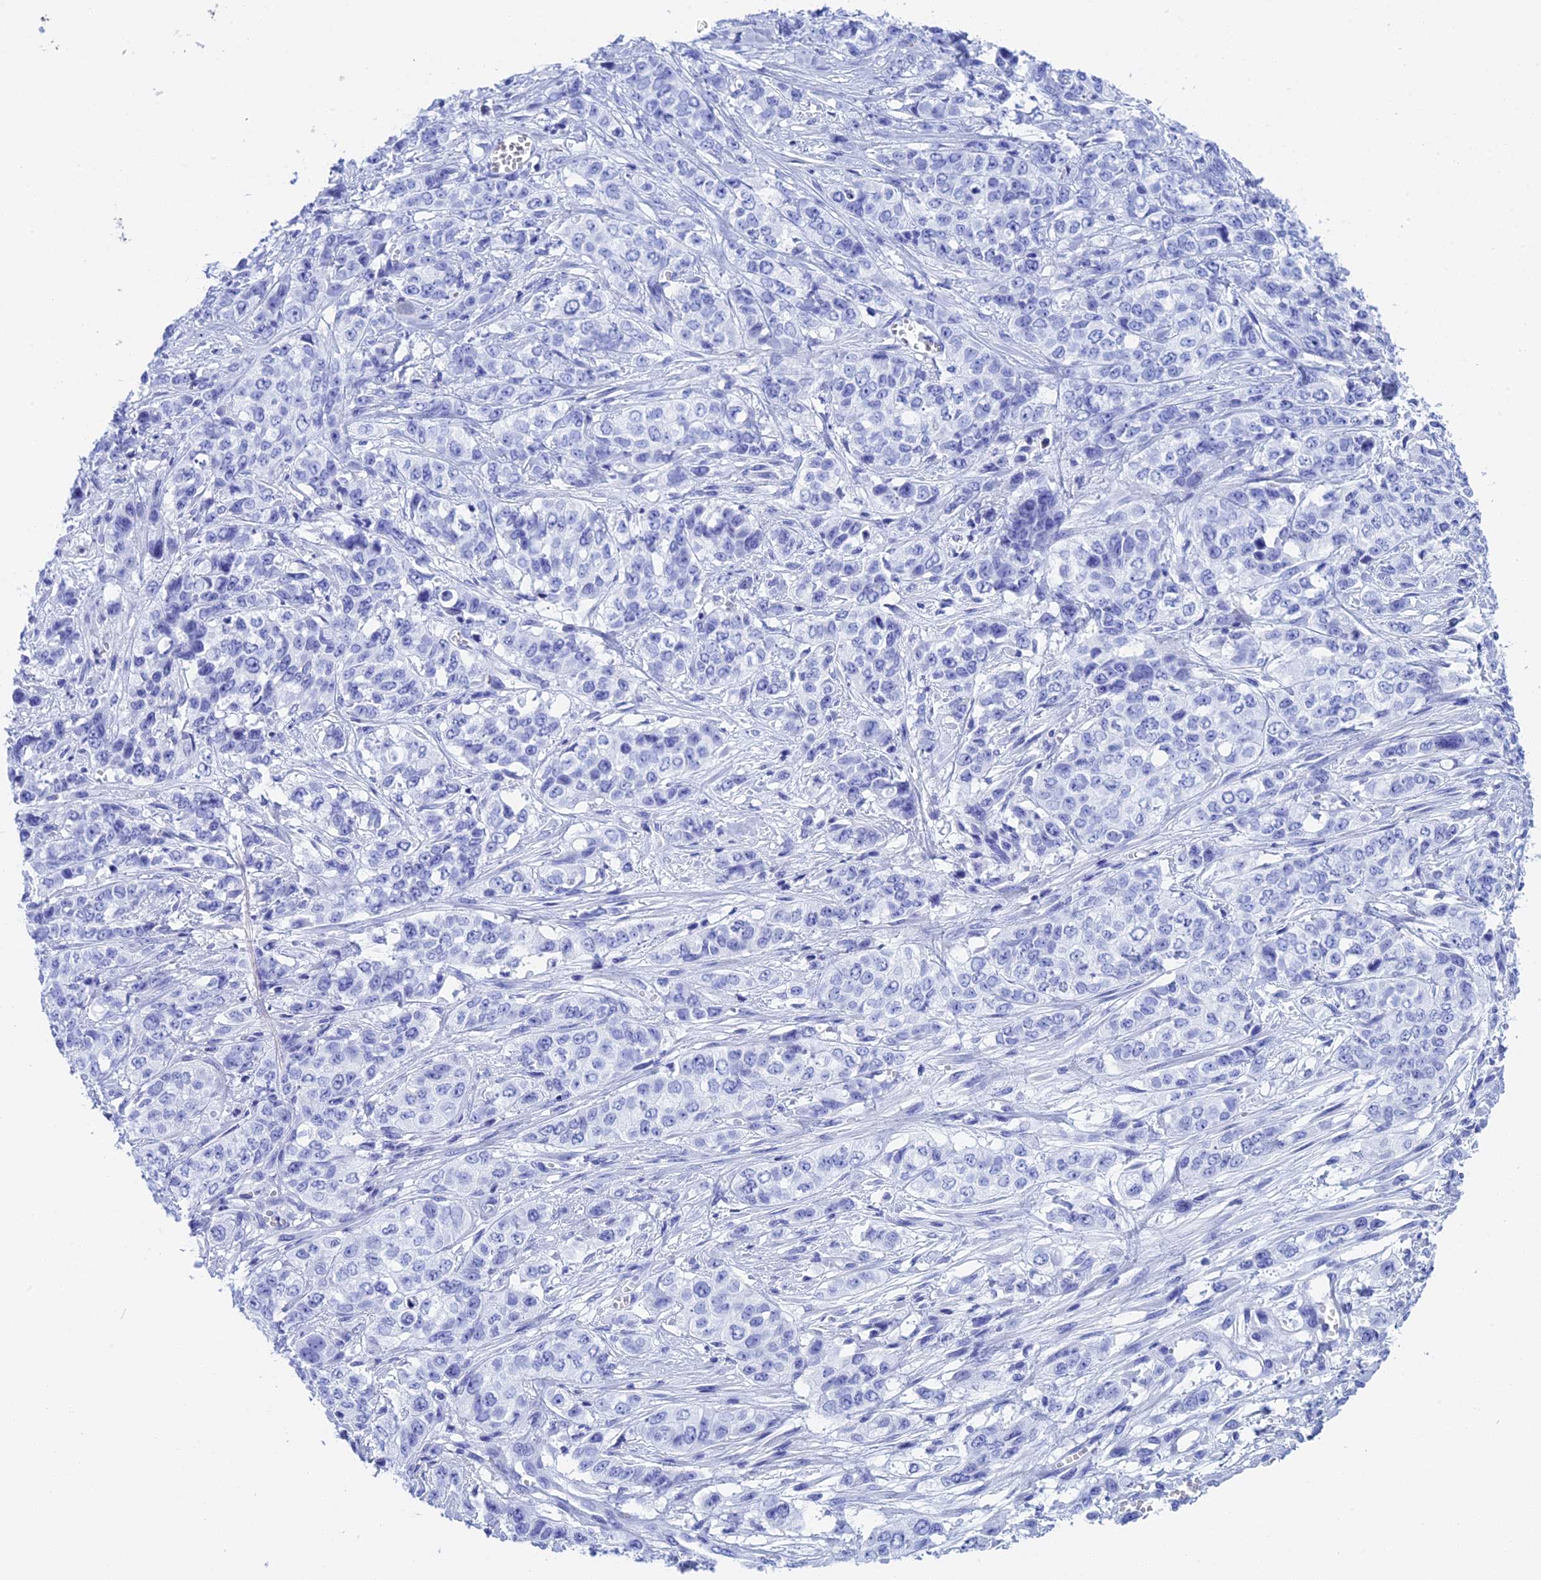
{"staining": {"intensity": "negative", "quantity": "none", "location": "none"}, "tissue": "stomach cancer", "cell_type": "Tumor cells", "image_type": "cancer", "snomed": [{"axis": "morphology", "description": "Adenocarcinoma, NOS"}, {"axis": "topography", "description": "Stomach, upper"}], "caption": "Photomicrograph shows no protein positivity in tumor cells of stomach cancer tissue.", "gene": "TEX101", "patient": {"sex": "male", "age": 62}}